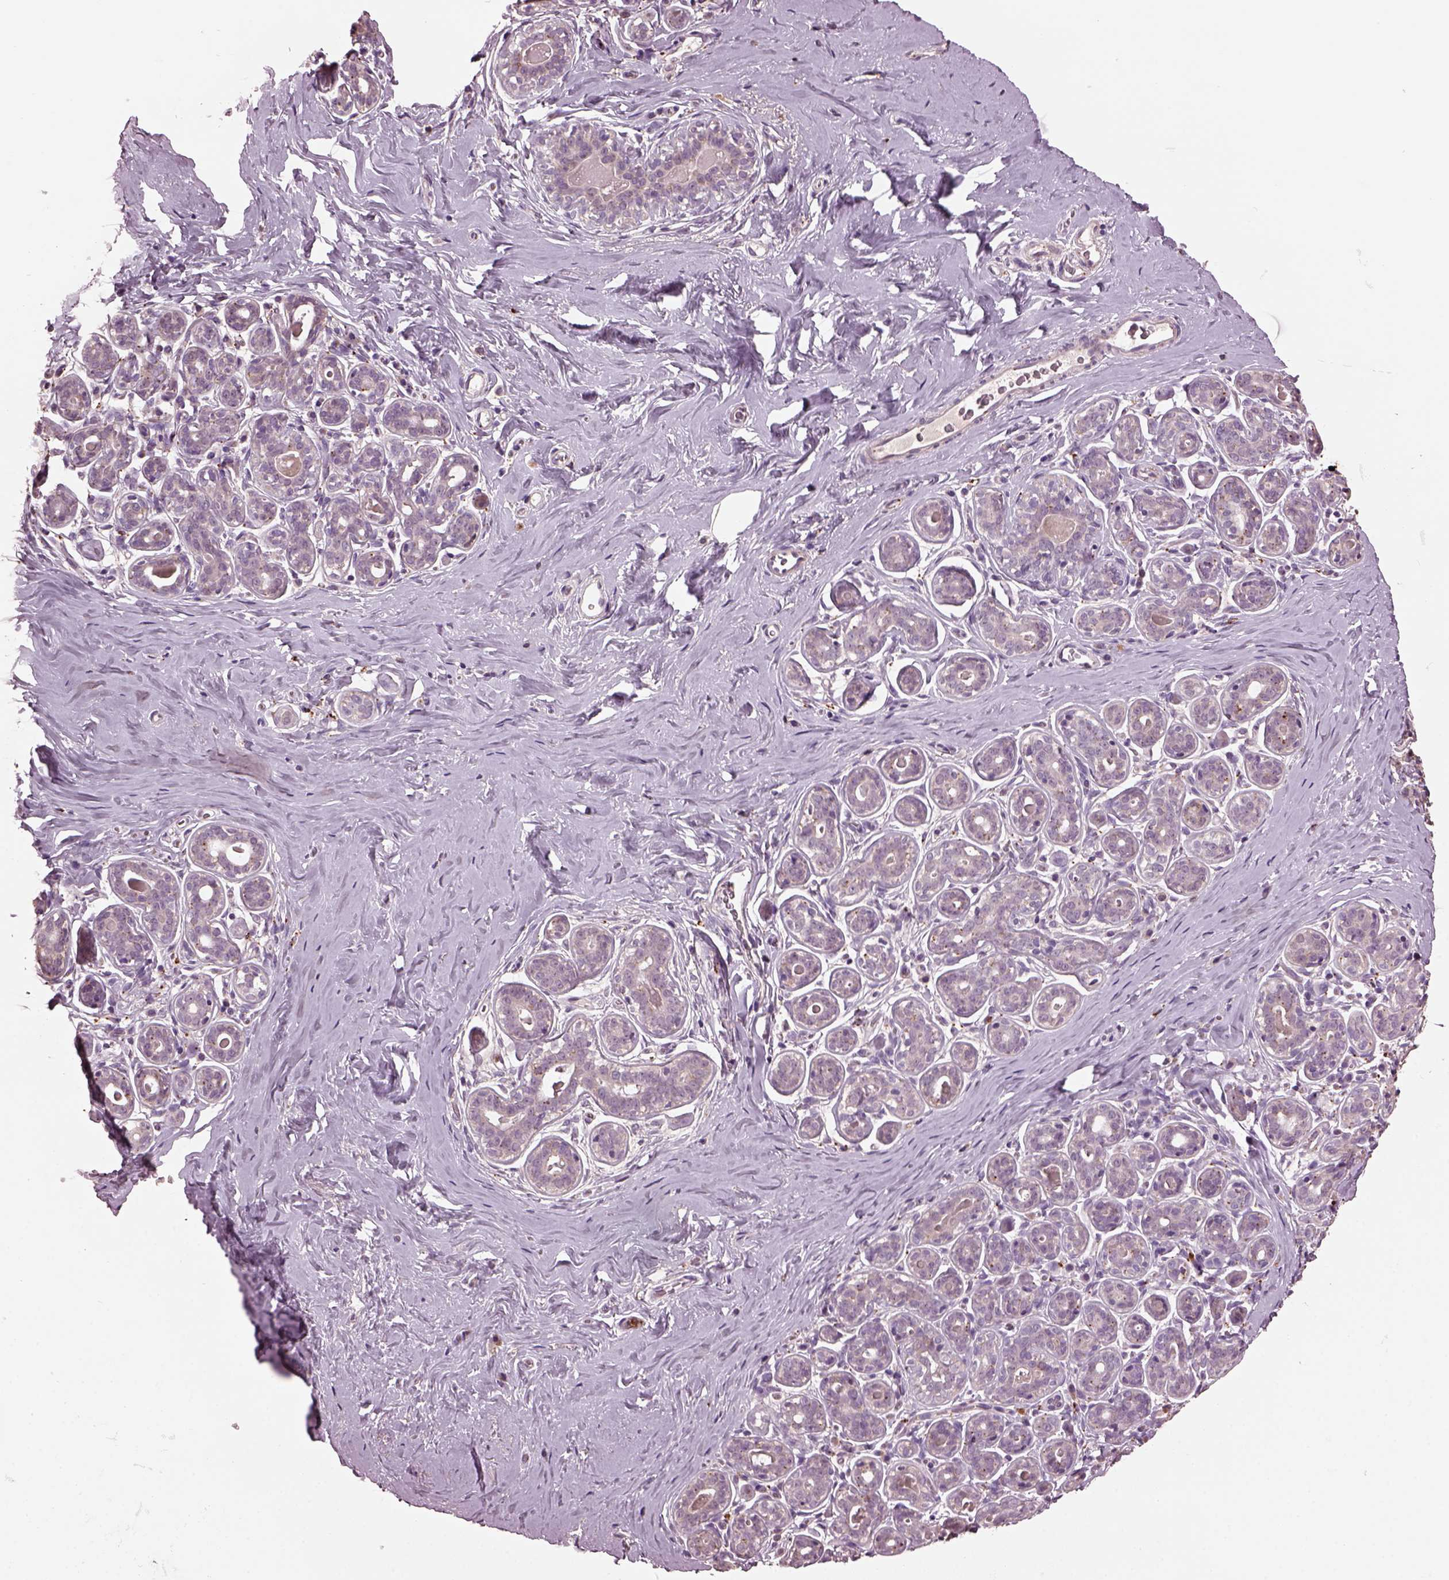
{"staining": {"intensity": "weak", "quantity": ">75%", "location": "cytoplasmic/membranous"}, "tissue": "breast", "cell_type": "Adipocytes", "image_type": "normal", "snomed": [{"axis": "morphology", "description": "Normal tissue, NOS"}, {"axis": "topography", "description": "Skin"}, {"axis": "topography", "description": "Breast"}], "caption": "The micrograph displays staining of unremarkable breast, revealing weak cytoplasmic/membranous protein positivity (brown color) within adipocytes.", "gene": "RUFY3", "patient": {"sex": "female", "age": 43}}